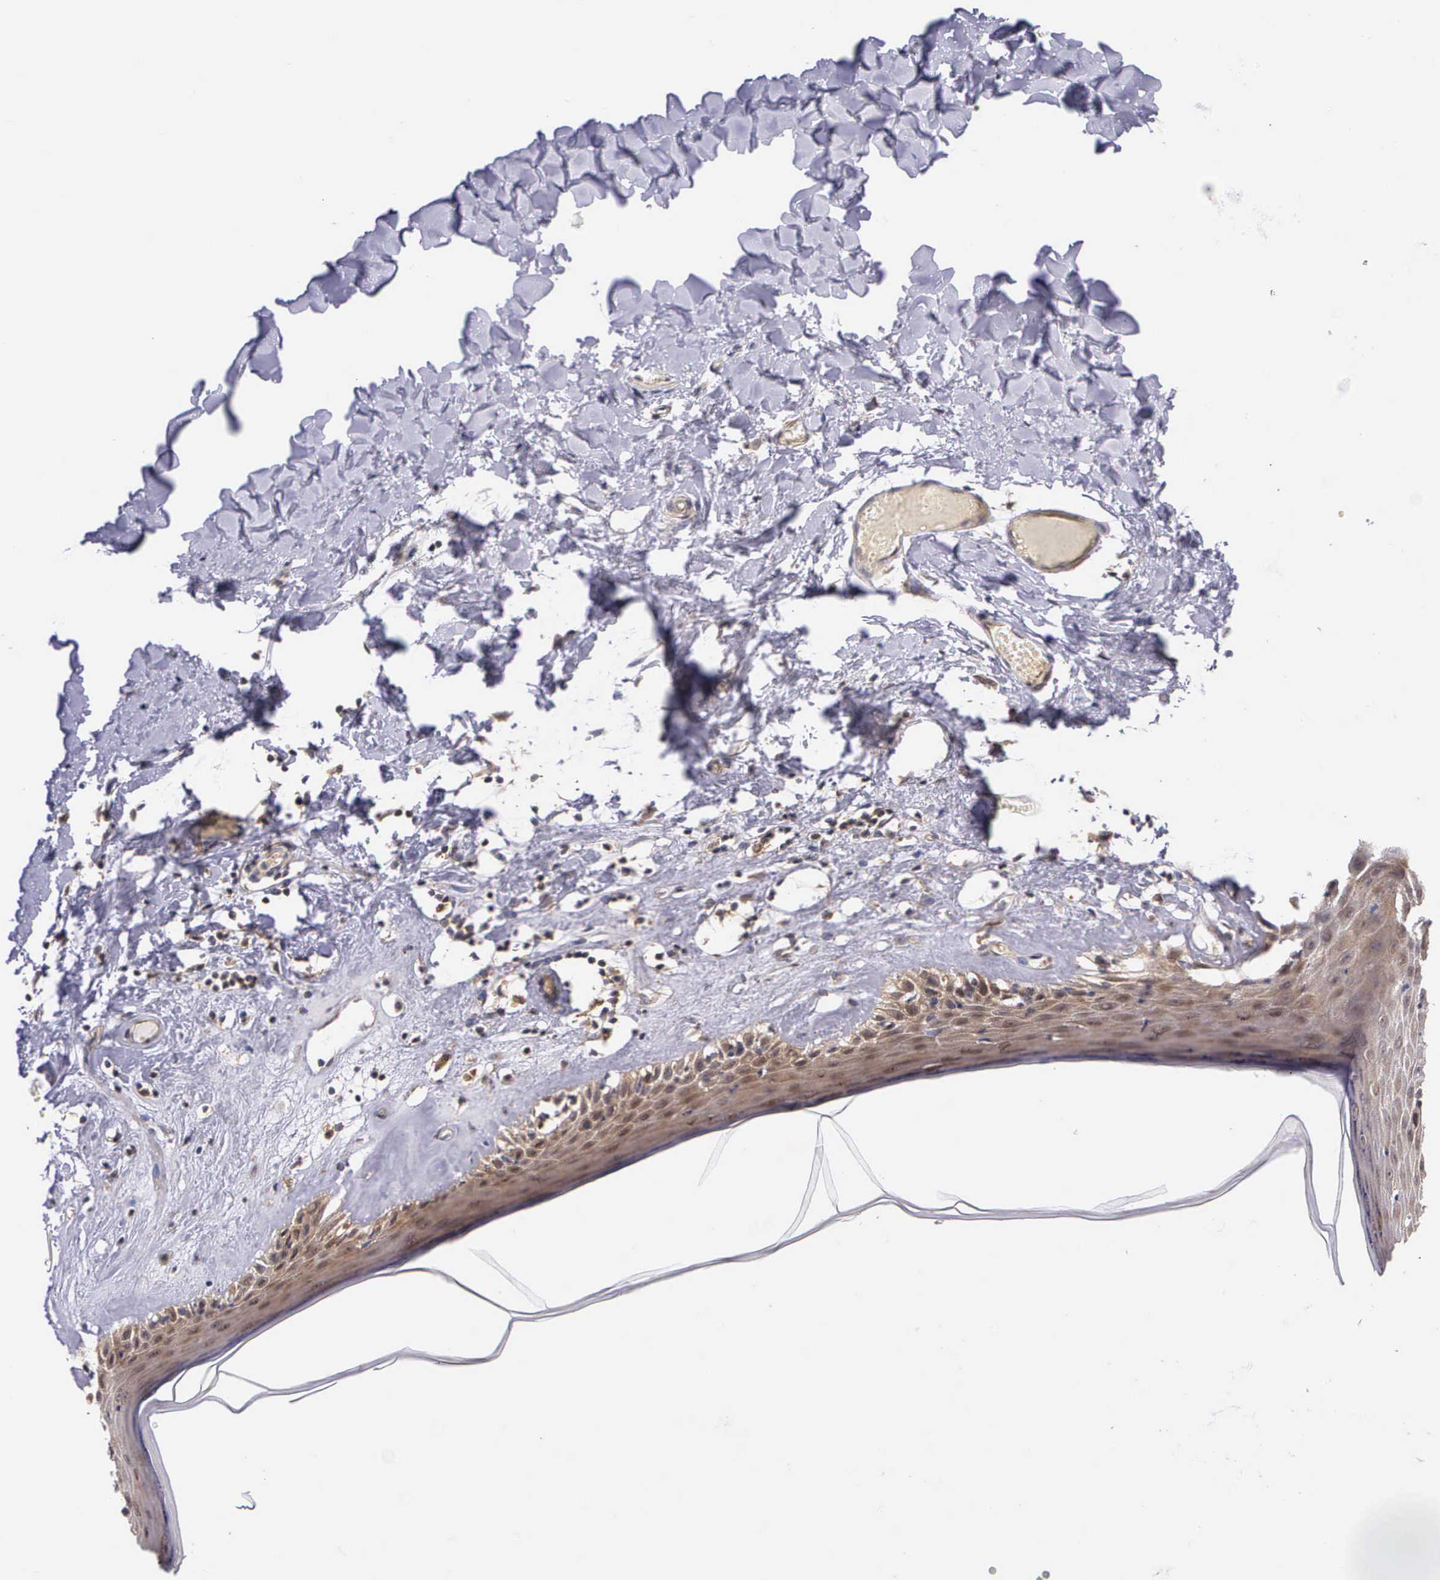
{"staining": {"intensity": "moderate", "quantity": ">75%", "location": "cytoplasmic/membranous"}, "tissue": "skin", "cell_type": "Epidermal cells", "image_type": "normal", "snomed": [{"axis": "morphology", "description": "Normal tissue, NOS"}, {"axis": "topography", "description": "Vascular tissue"}, {"axis": "topography", "description": "Vulva"}, {"axis": "topography", "description": "Peripheral nerve tissue"}], "caption": "Immunohistochemistry (DAB) staining of normal human skin displays moderate cytoplasmic/membranous protein positivity in about >75% of epidermal cells. The staining was performed using DAB (3,3'-diaminobenzidine), with brown indicating positive protein expression. Nuclei are stained blue with hematoxylin.", "gene": "IGBP1P2", "patient": {"sex": "female", "age": 86}}